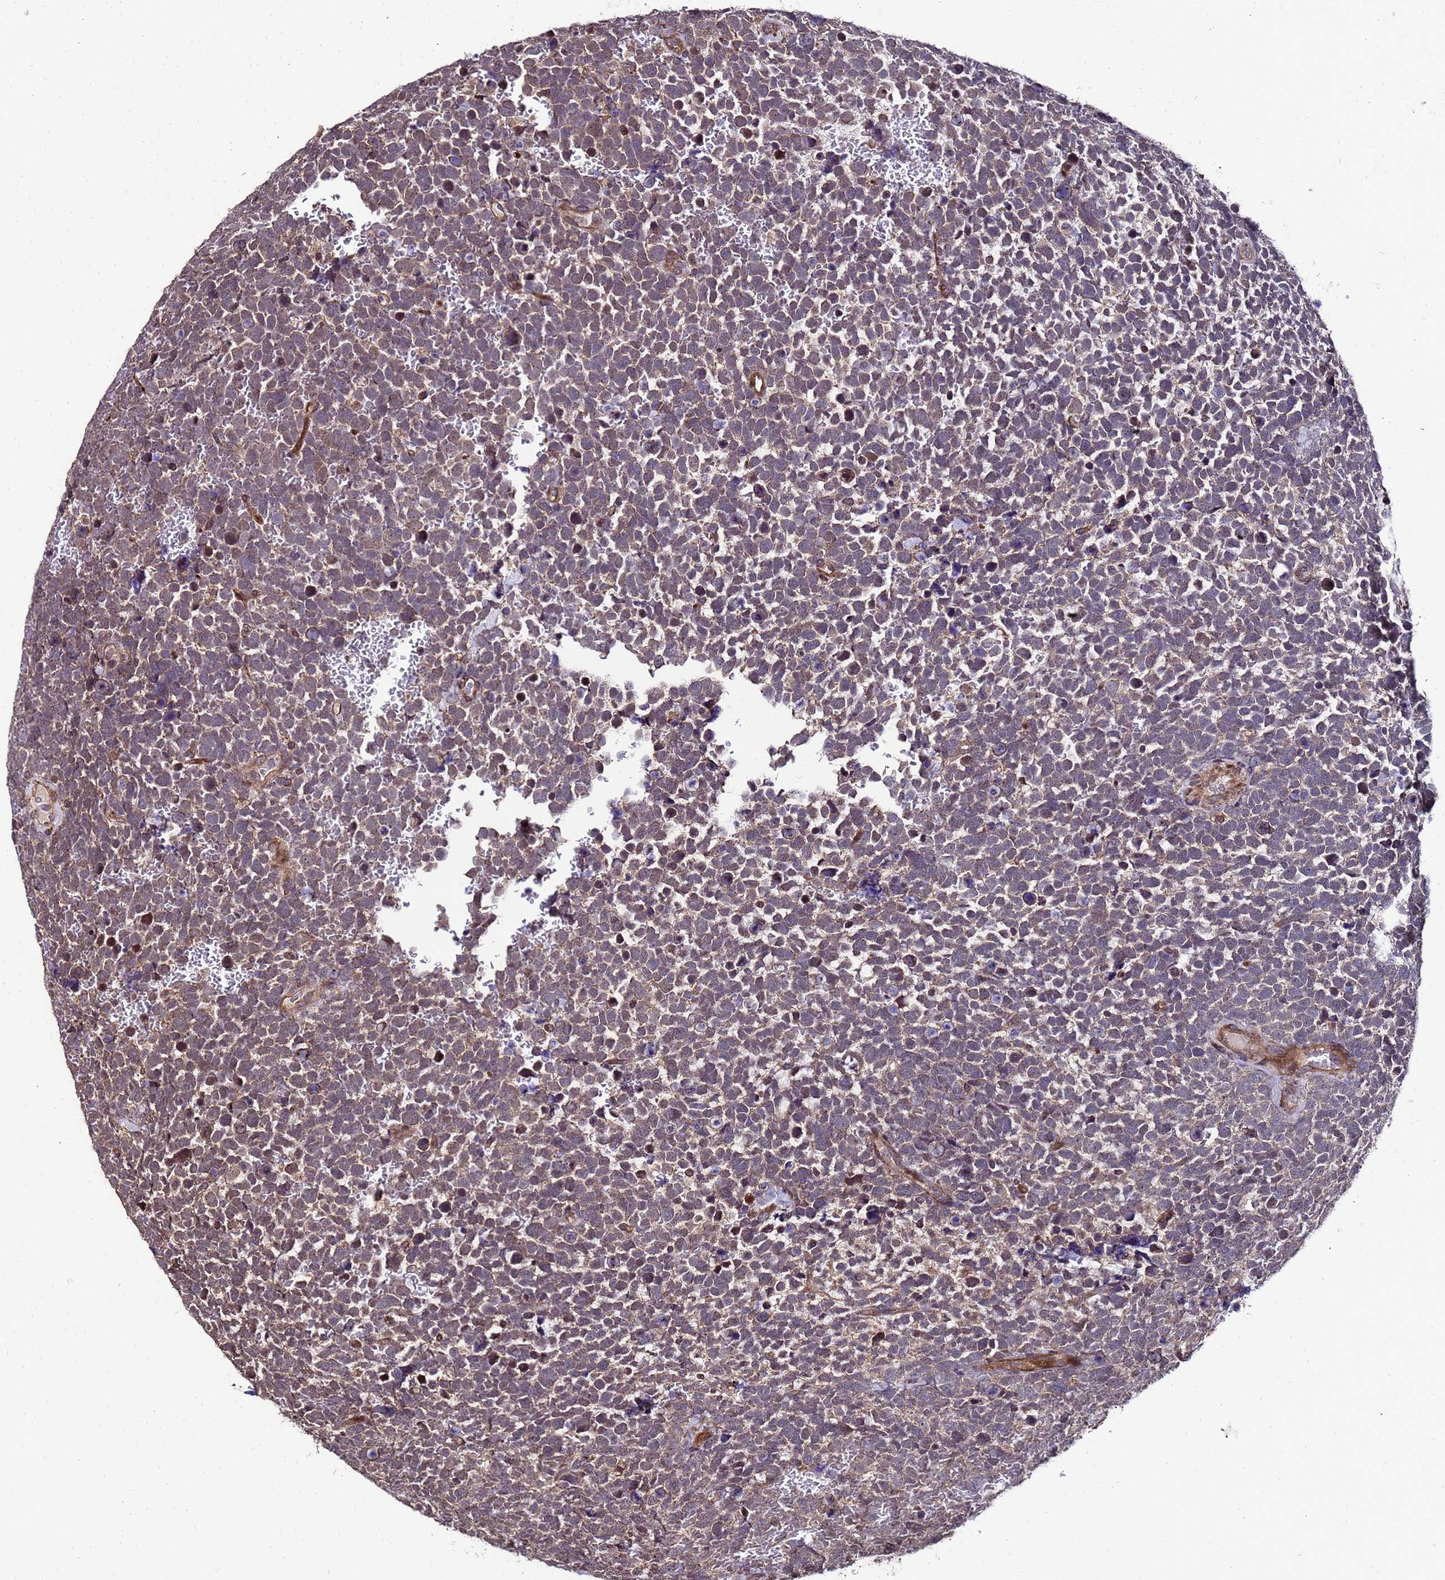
{"staining": {"intensity": "weak", "quantity": ">75%", "location": "cytoplasmic/membranous"}, "tissue": "urothelial cancer", "cell_type": "Tumor cells", "image_type": "cancer", "snomed": [{"axis": "morphology", "description": "Urothelial carcinoma, High grade"}, {"axis": "topography", "description": "Urinary bladder"}], "caption": "Brown immunohistochemical staining in urothelial carcinoma (high-grade) exhibits weak cytoplasmic/membranous staining in approximately >75% of tumor cells. (brown staining indicates protein expression, while blue staining denotes nuclei).", "gene": "PRODH", "patient": {"sex": "female", "age": 82}}